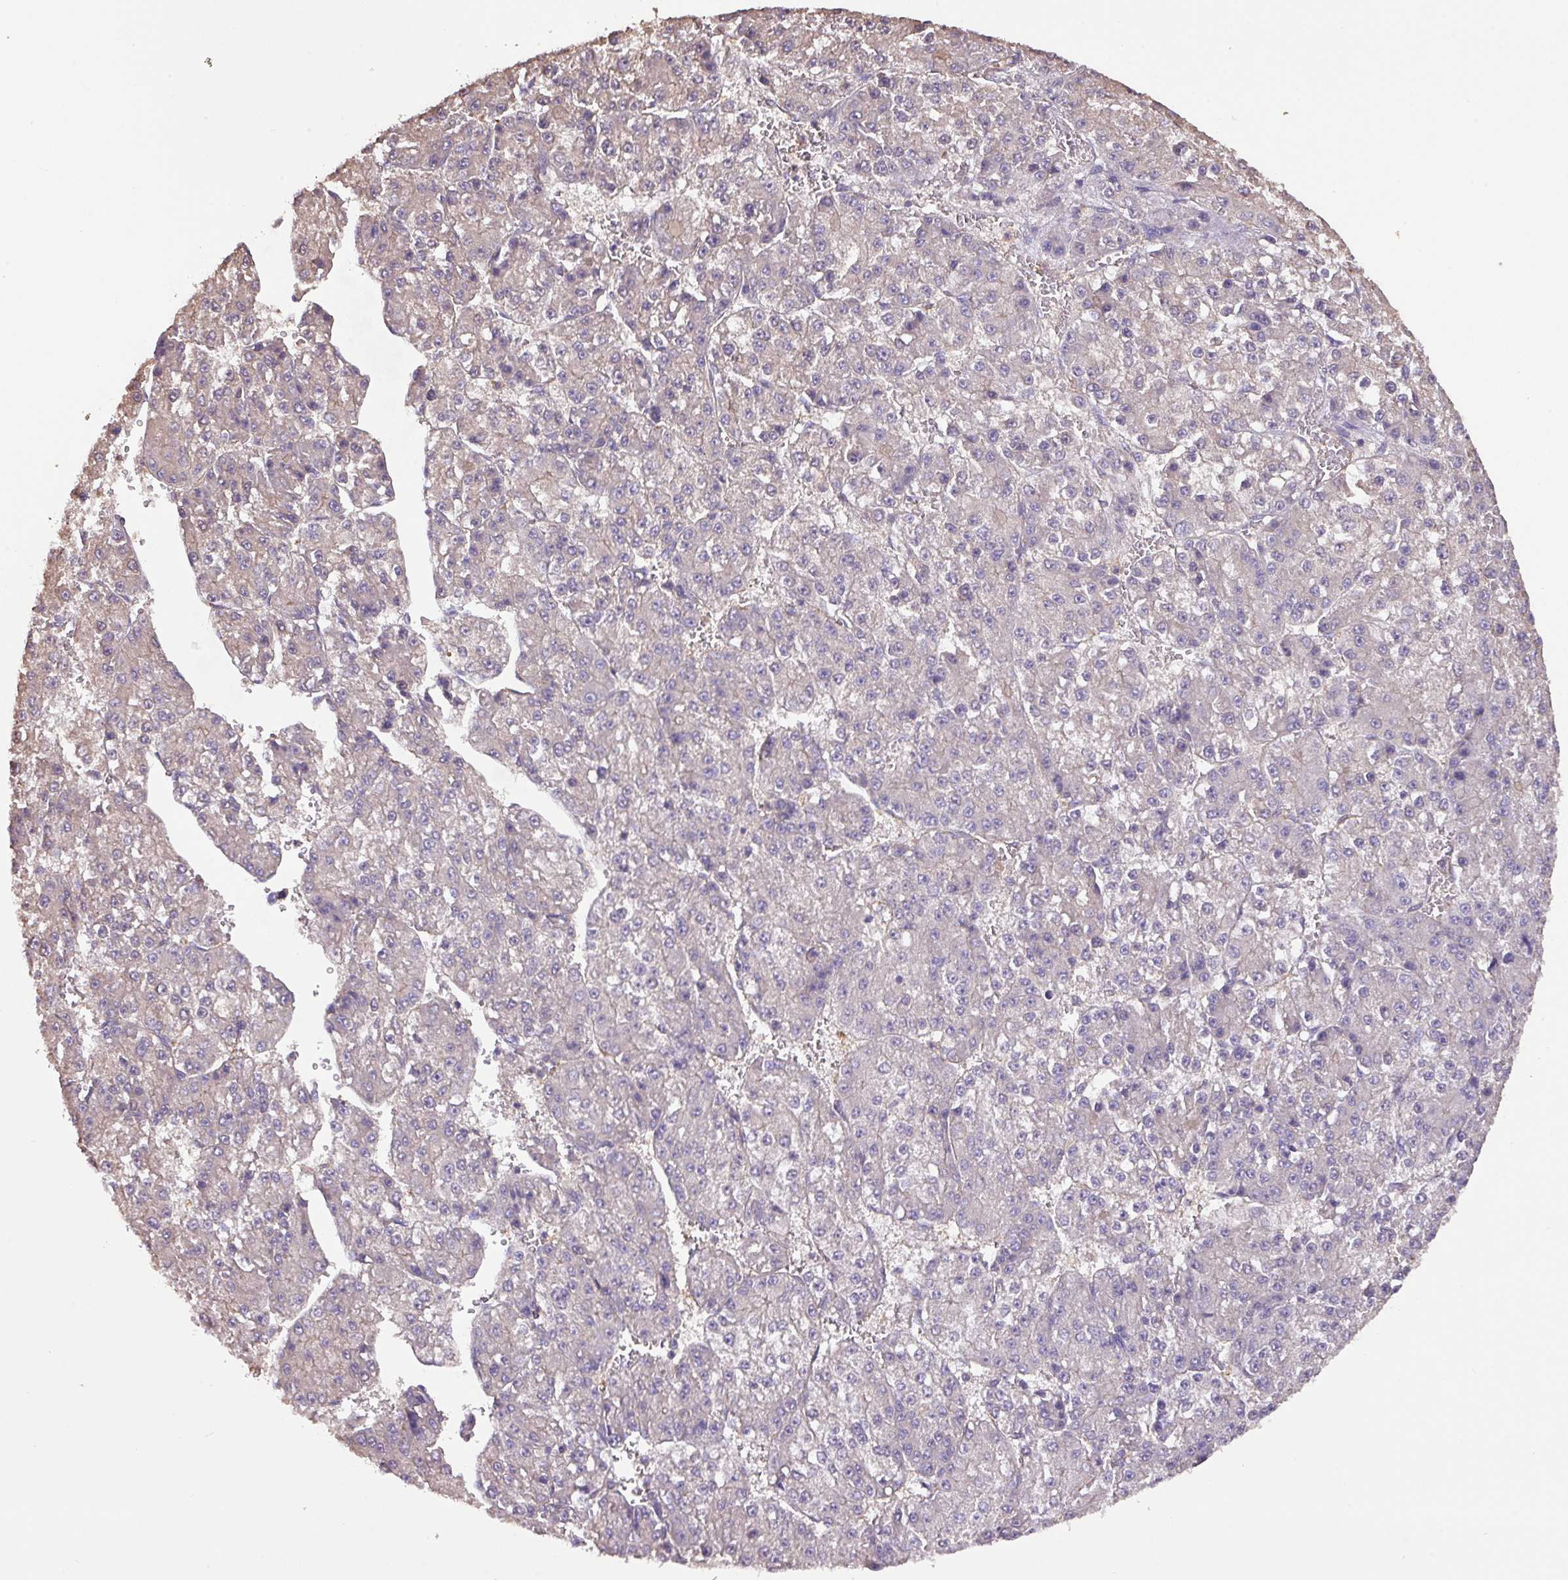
{"staining": {"intensity": "negative", "quantity": "none", "location": "none"}, "tissue": "liver cancer", "cell_type": "Tumor cells", "image_type": "cancer", "snomed": [{"axis": "morphology", "description": "Carcinoma, Hepatocellular, NOS"}, {"axis": "topography", "description": "Liver"}], "caption": "A high-resolution micrograph shows IHC staining of liver cancer (hepatocellular carcinoma), which demonstrates no significant staining in tumor cells.", "gene": "CALML4", "patient": {"sex": "female", "age": 73}}